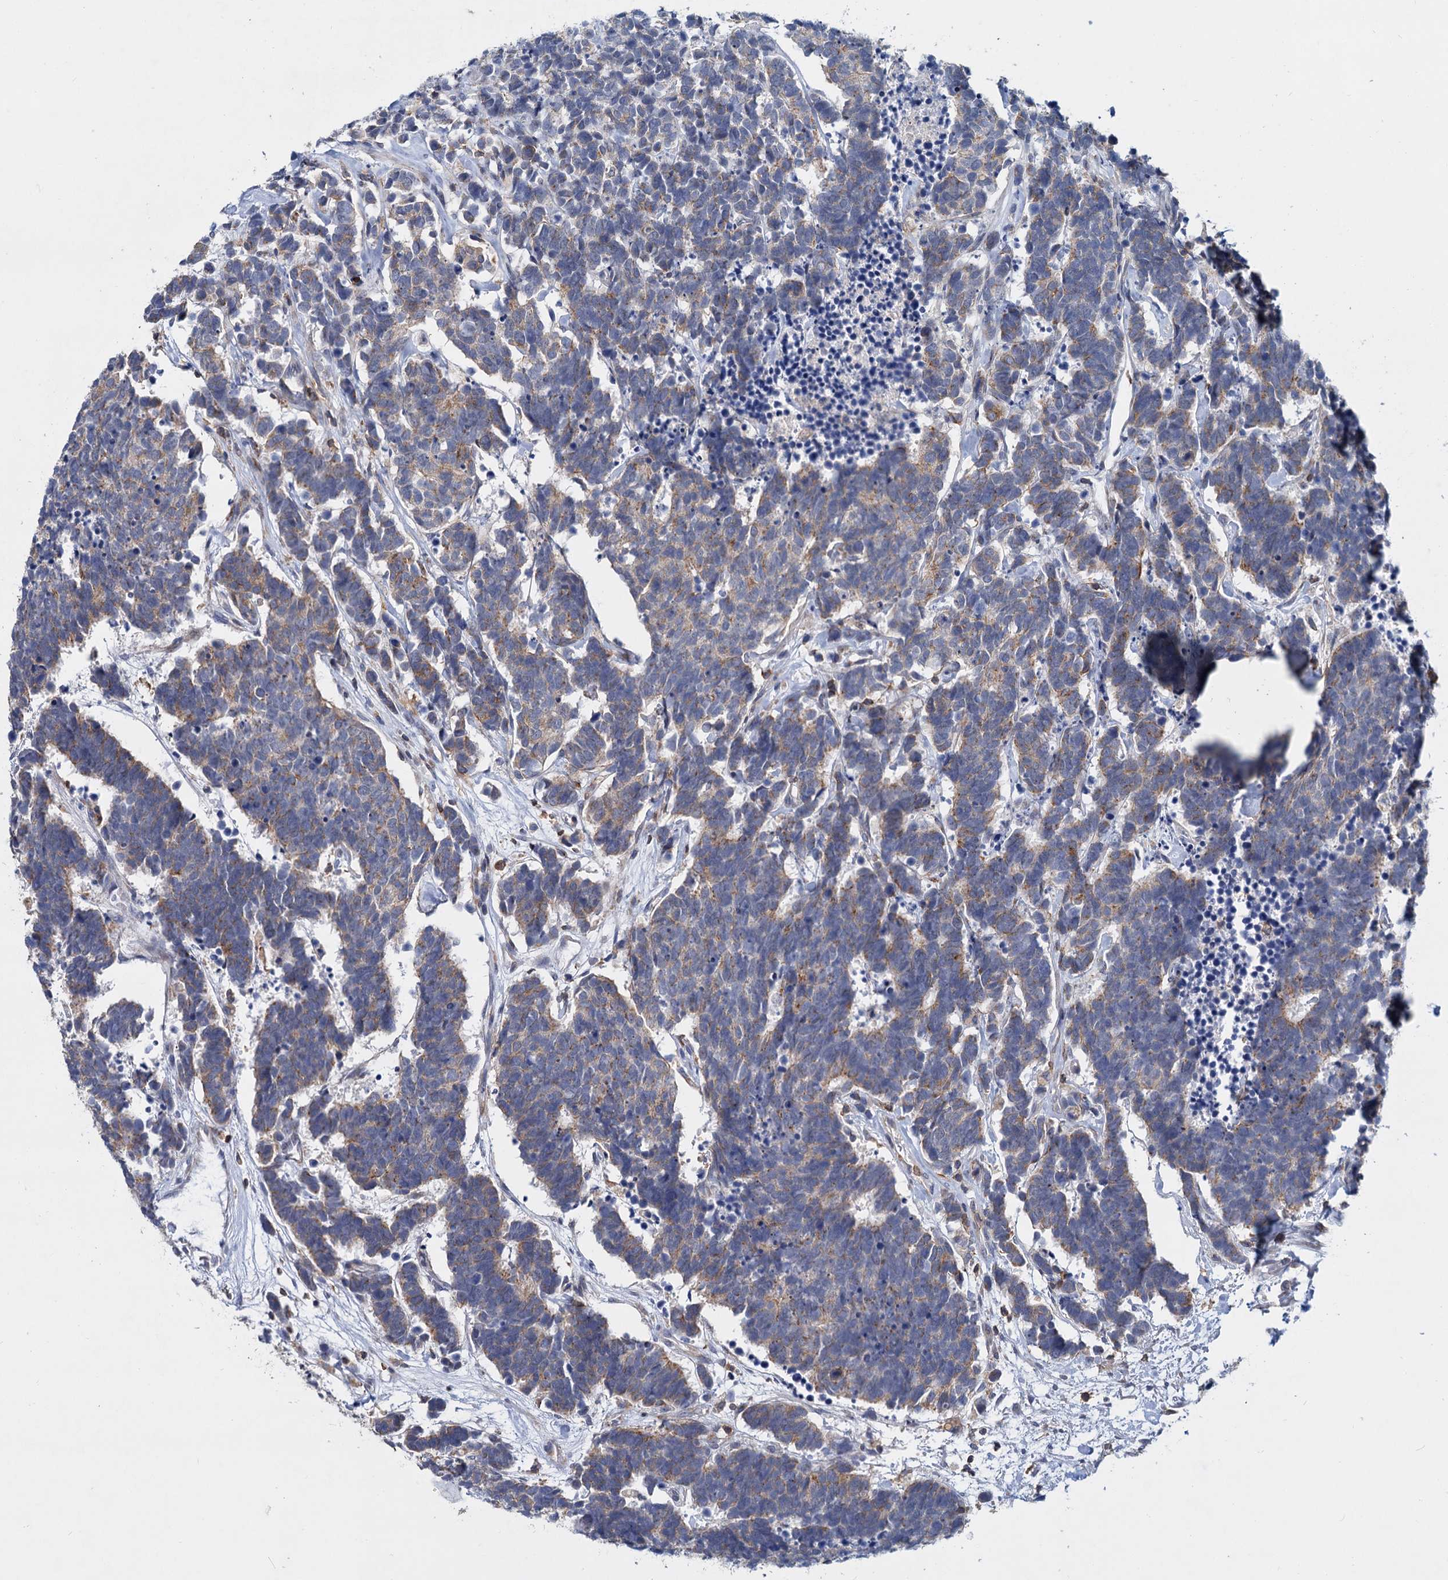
{"staining": {"intensity": "weak", "quantity": ">75%", "location": "cytoplasmic/membranous"}, "tissue": "carcinoid", "cell_type": "Tumor cells", "image_type": "cancer", "snomed": [{"axis": "morphology", "description": "Carcinoma, NOS"}, {"axis": "morphology", "description": "Carcinoid, malignant, NOS"}, {"axis": "topography", "description": "Urinary bladder"}], "caption": "IHC staining of carcinoid, which reveals low levels of weak cytoplasmic/membranous positivity in about >75% of tumor cells indicating weak cytoplasmic/membranous protein positivity. The staining was performed using DAB (3,3'-diaminobenzidine) (brown) for protein detection and nuclei were counterstained in hematoxylin (blue).", "gene": "LRCH4", "patient": {"sex": "male", "age": 57}}